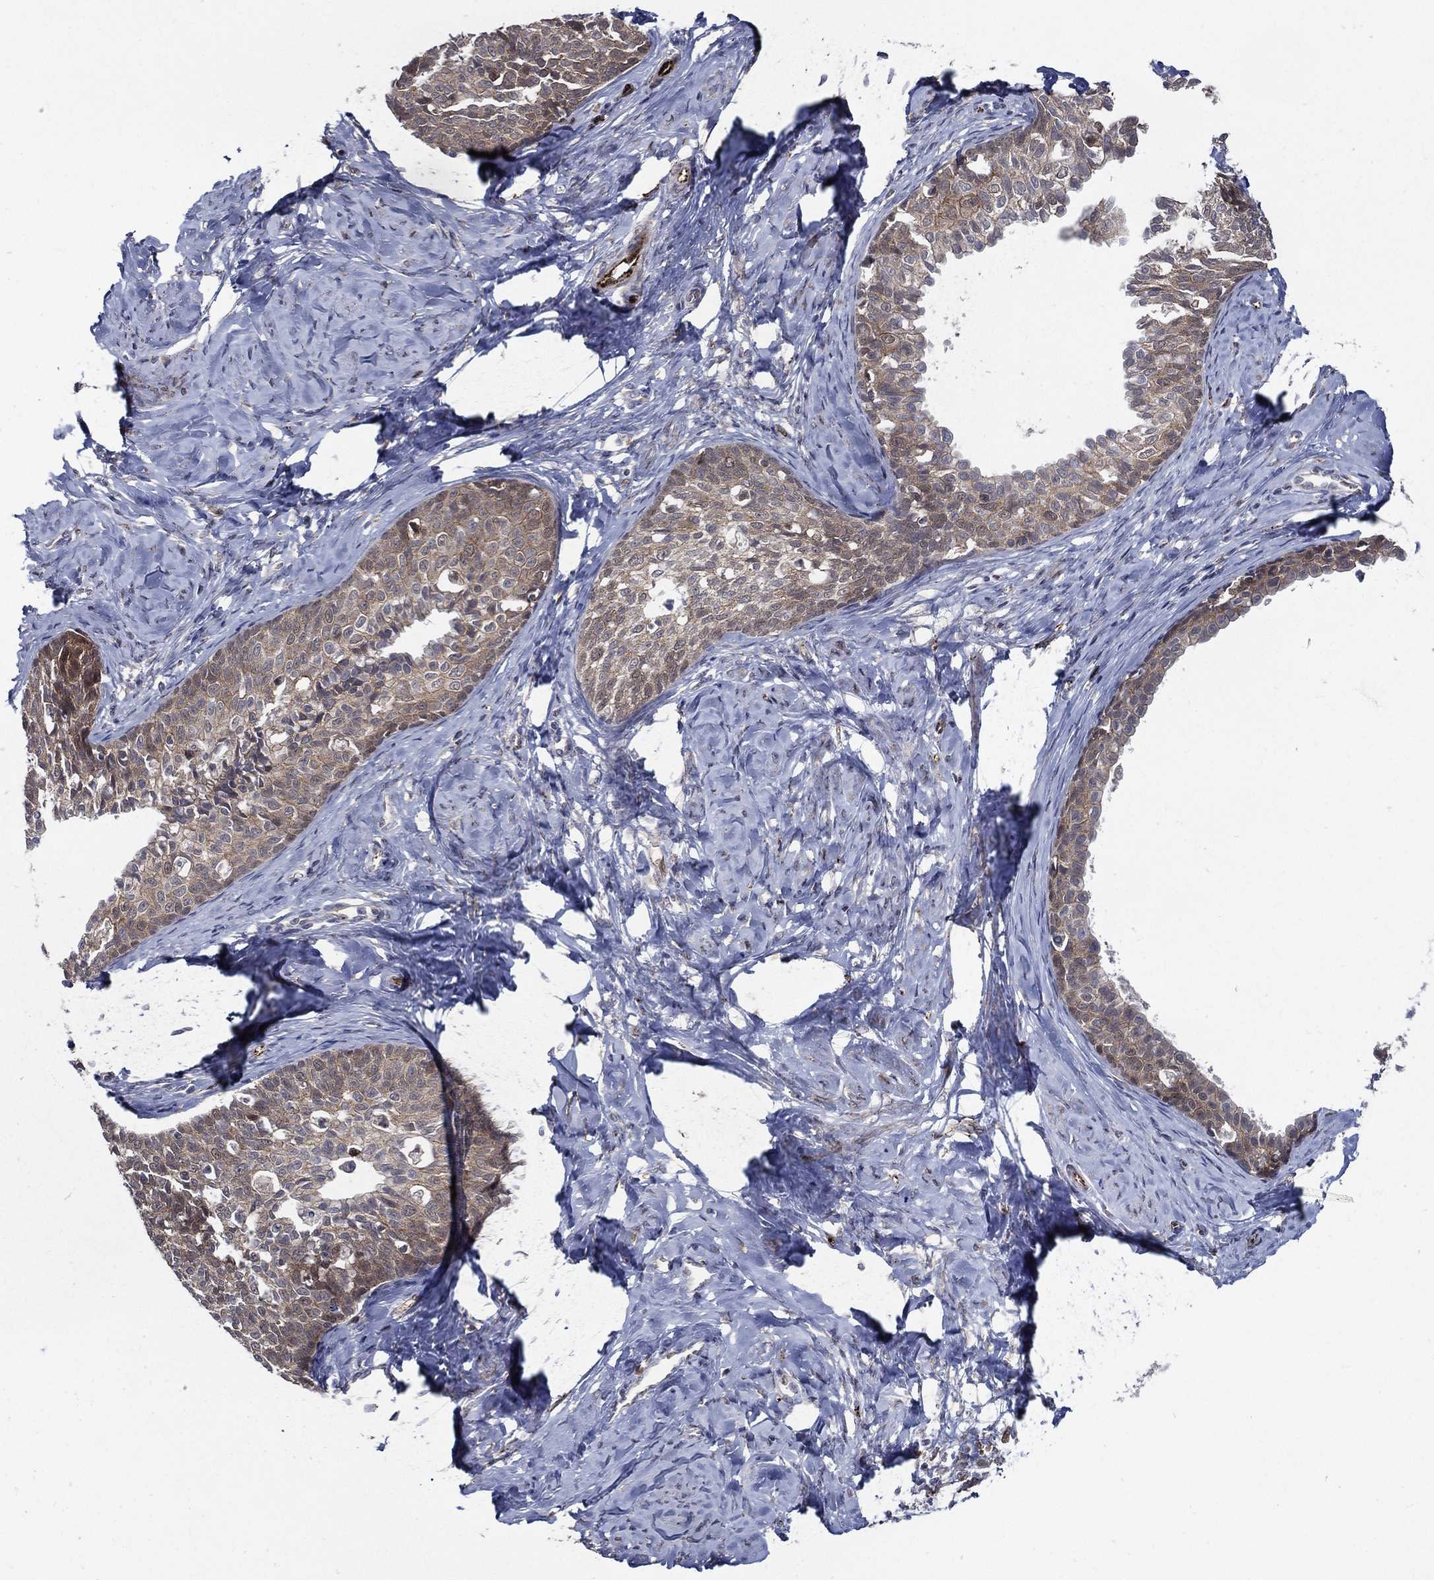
{"staining": {"intensity": "weak", "quantity": ">75%", "location": "cytoplasmic/membranous"}, "tissue": "cervical cancer", "cell_type": "Tumor cells", "image_type": "cancer", "snomed": [{"axis": "morphology", "description": "Squamous cell carcinoma, NOS"}, {"axis": "topography", "description": "Cervix"}], "caption": "A low amount of weak cytoplasmic/membranous positivity is appreciated in about >75% of tumor cells in cervical cancer (squamous cell carcinoma) tissue.", "gene": "ARHGAP11A", "patient": {"sex": "female", "age": 51}}